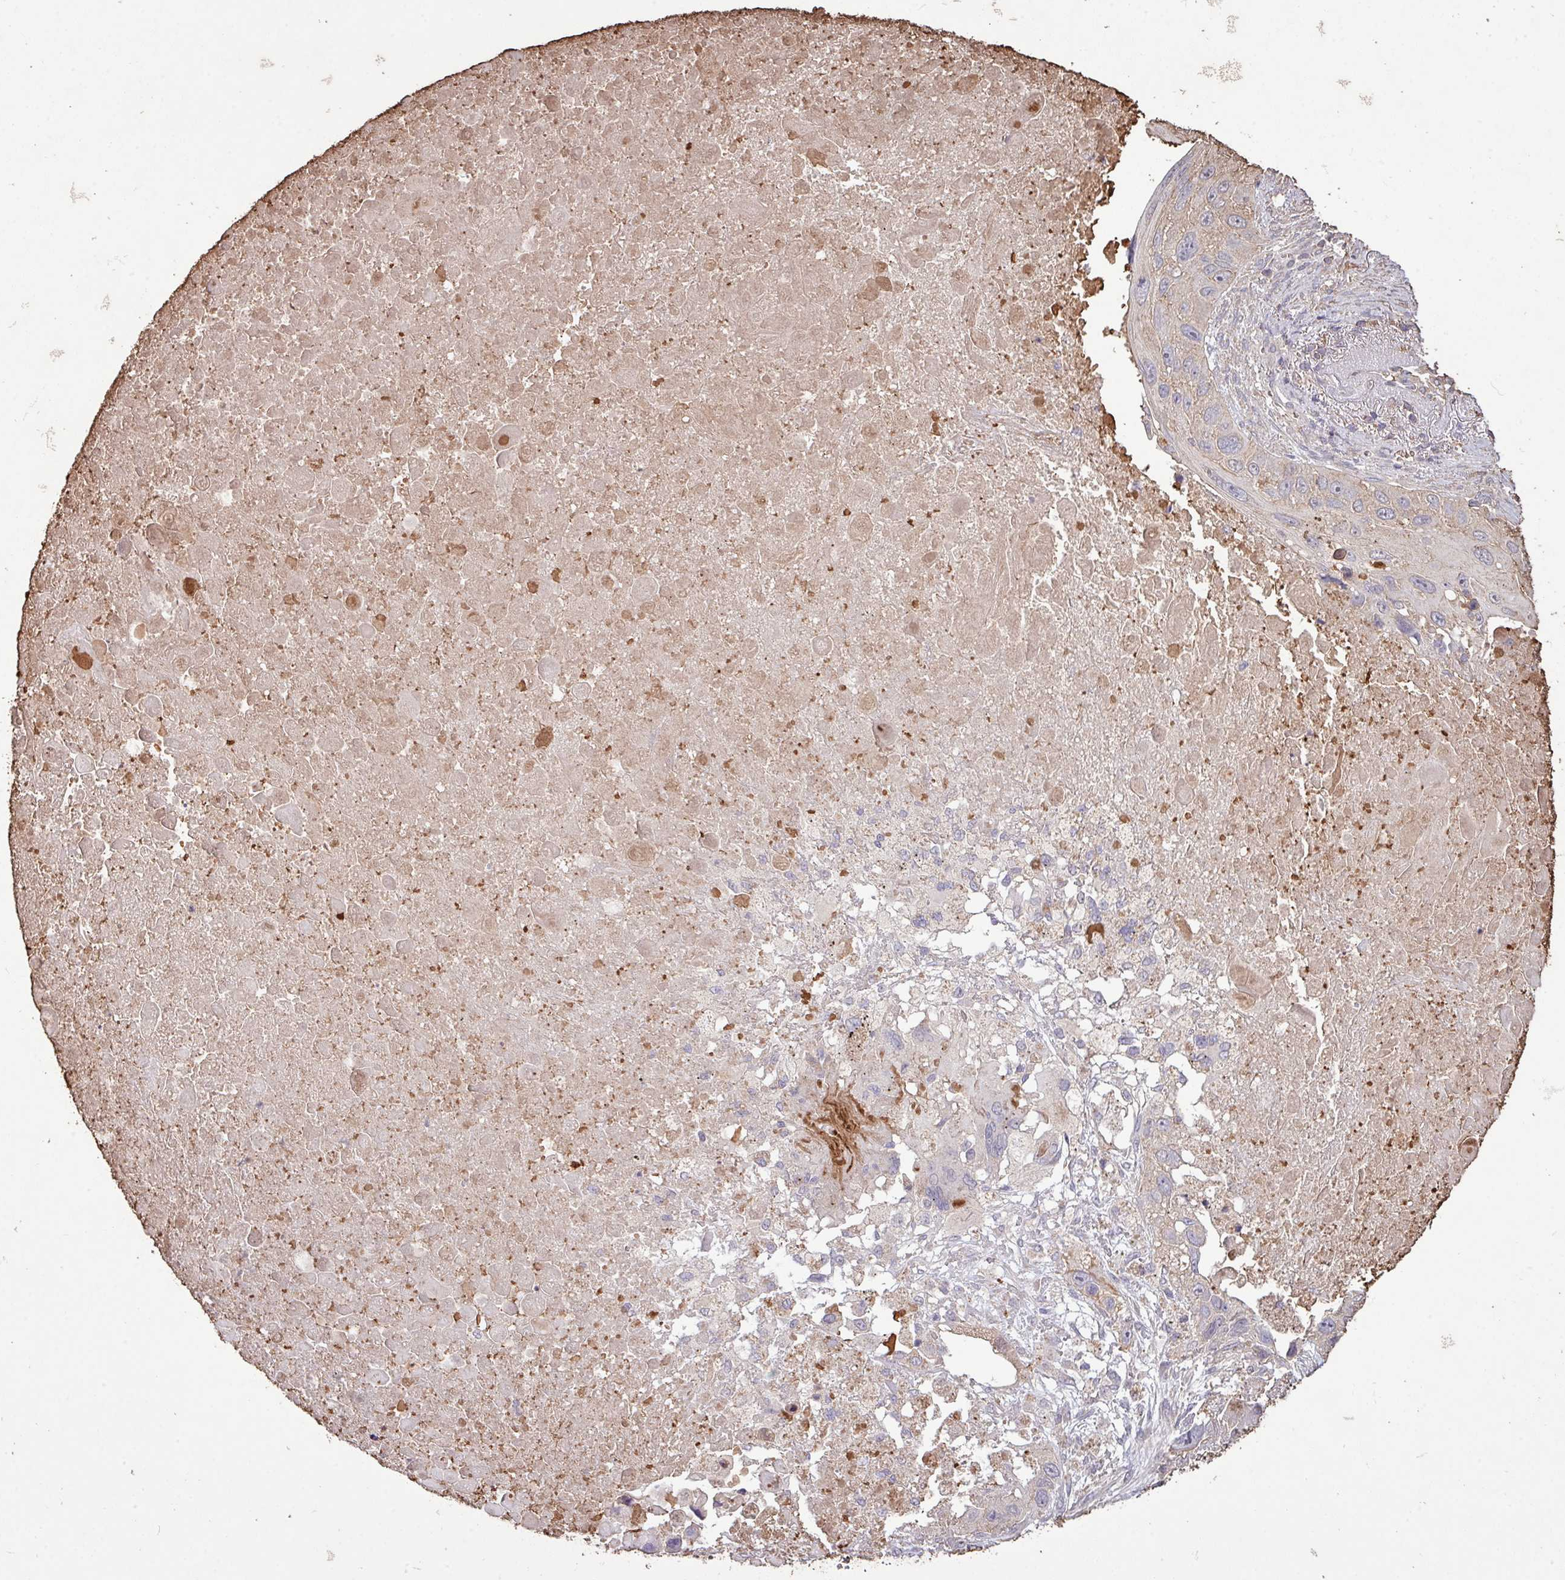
{"staining": {"intensity": "negative", "quantity": "none", "location": "none"}, "tissue": "lung cancer", "cell_type": "Tumor cells", "image_type": "cancer", "snomed": [{"axis": "morphology", "description": "Squamous cell carcinoma, NOS"}, {"axis": "topography", "description": "Lung"}], "caption": "Tumor cells are negative for protein expression in human lung squamous cell carcinoma.", "gene": "CAMK2B", "patient": {"sex": "male", "age": 66}}